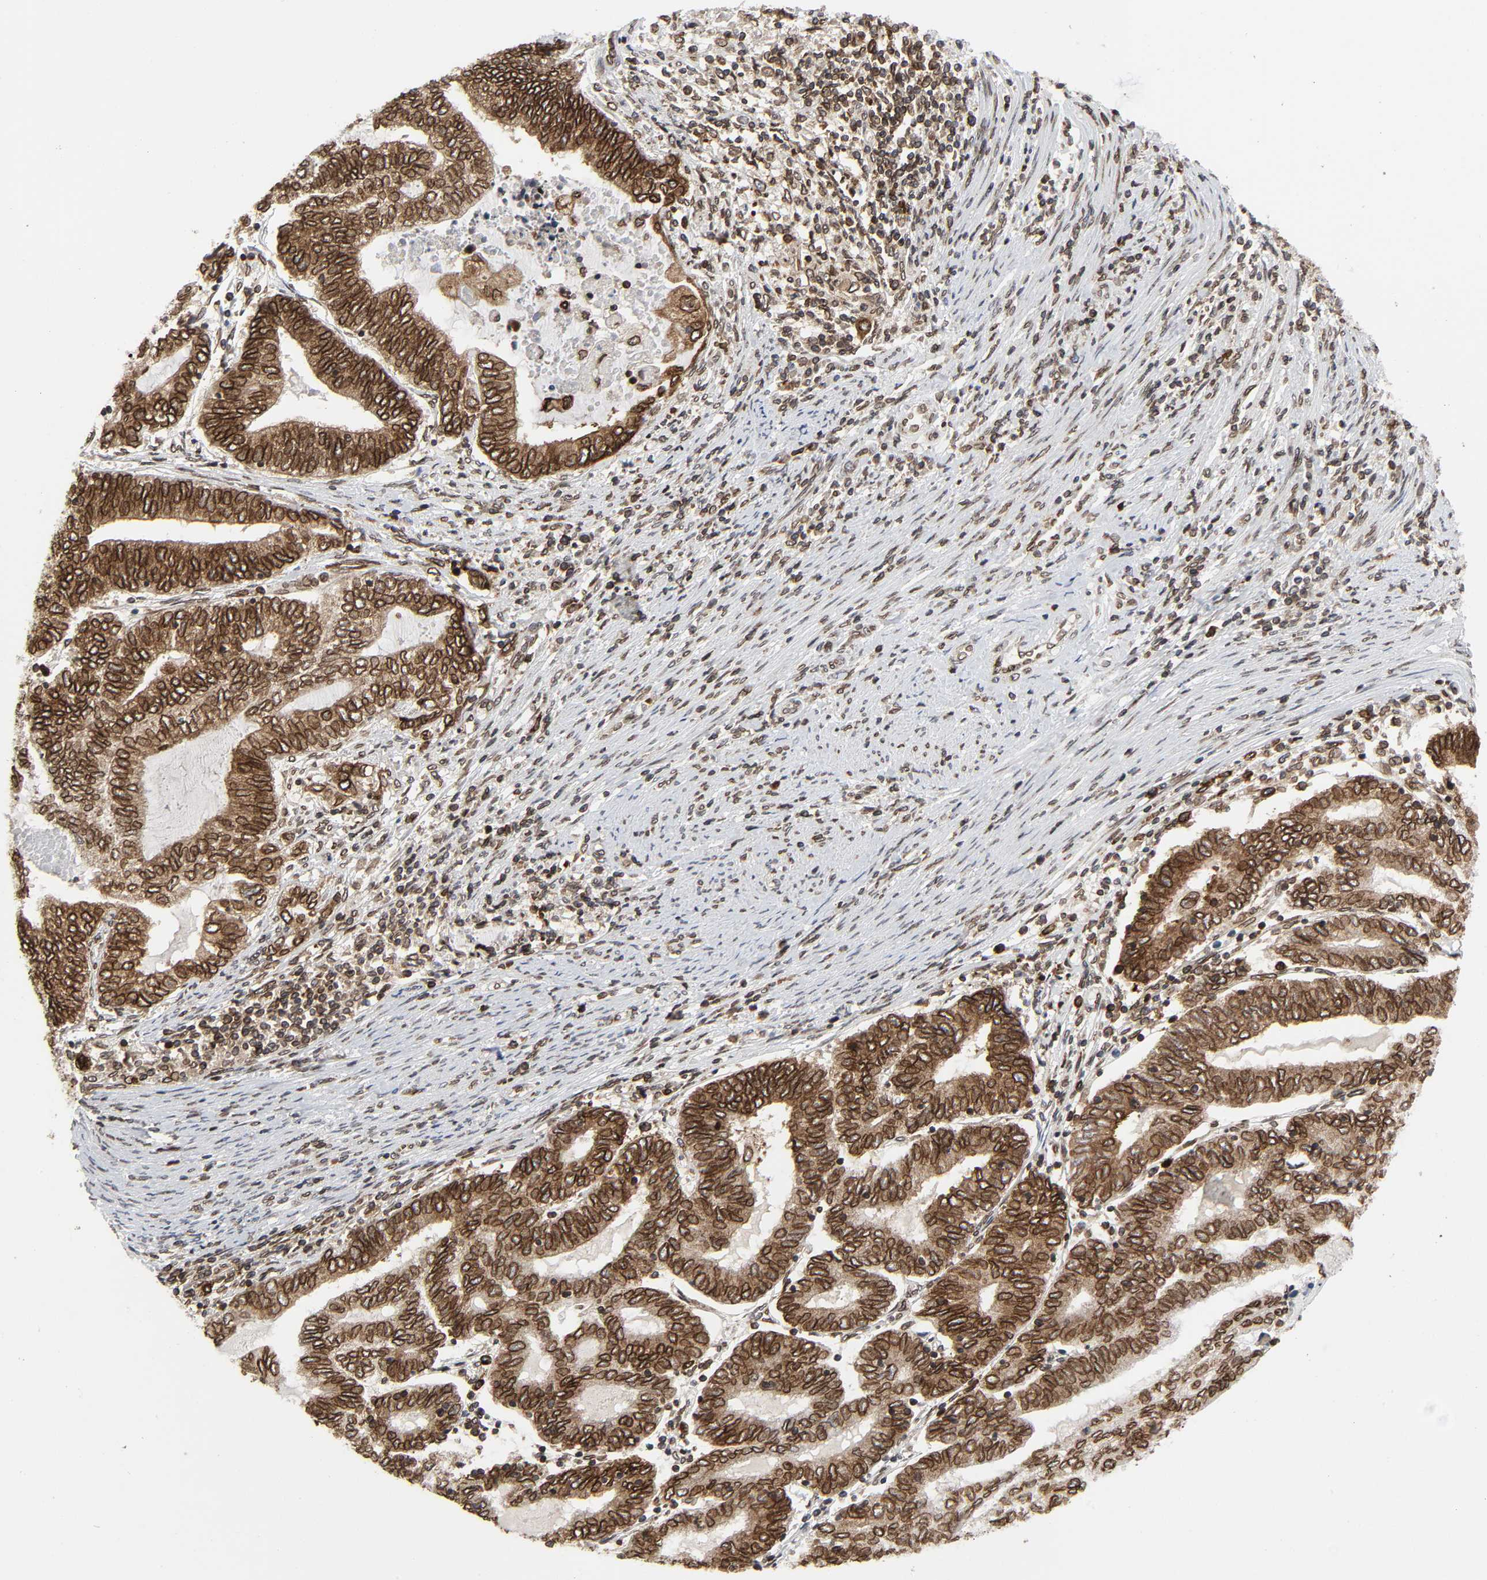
{"staining": {"intensity": "strong", "quantity": ">75%", "location": "cytoplasmic/membranous,nuclear"}, "tissue": "endometrial cancer", "cell_type": "Tumor cells", "image_type": "cancer", "snomed": [{"axis": "morphology", "description": "Adenocarcinoma, NOS"}, {"axis": "topography", "description": "Uterus"}, {"axis": "topography", "description": "Endometrium"}], "caption": "Endometrial cancer tissue displays strong cytoplasmic/membranous and nuclear staining in about >75% of tumor cells, visualized by immunohistochemistry. (Stains: DAB (3,3'-diaminobenzidine) in brown, nuclei in blue, Microscopy: brightfield microscopy at high magnification).", "gene": "RANGAP1", "patient": {"sex": "female", "age": 70}}